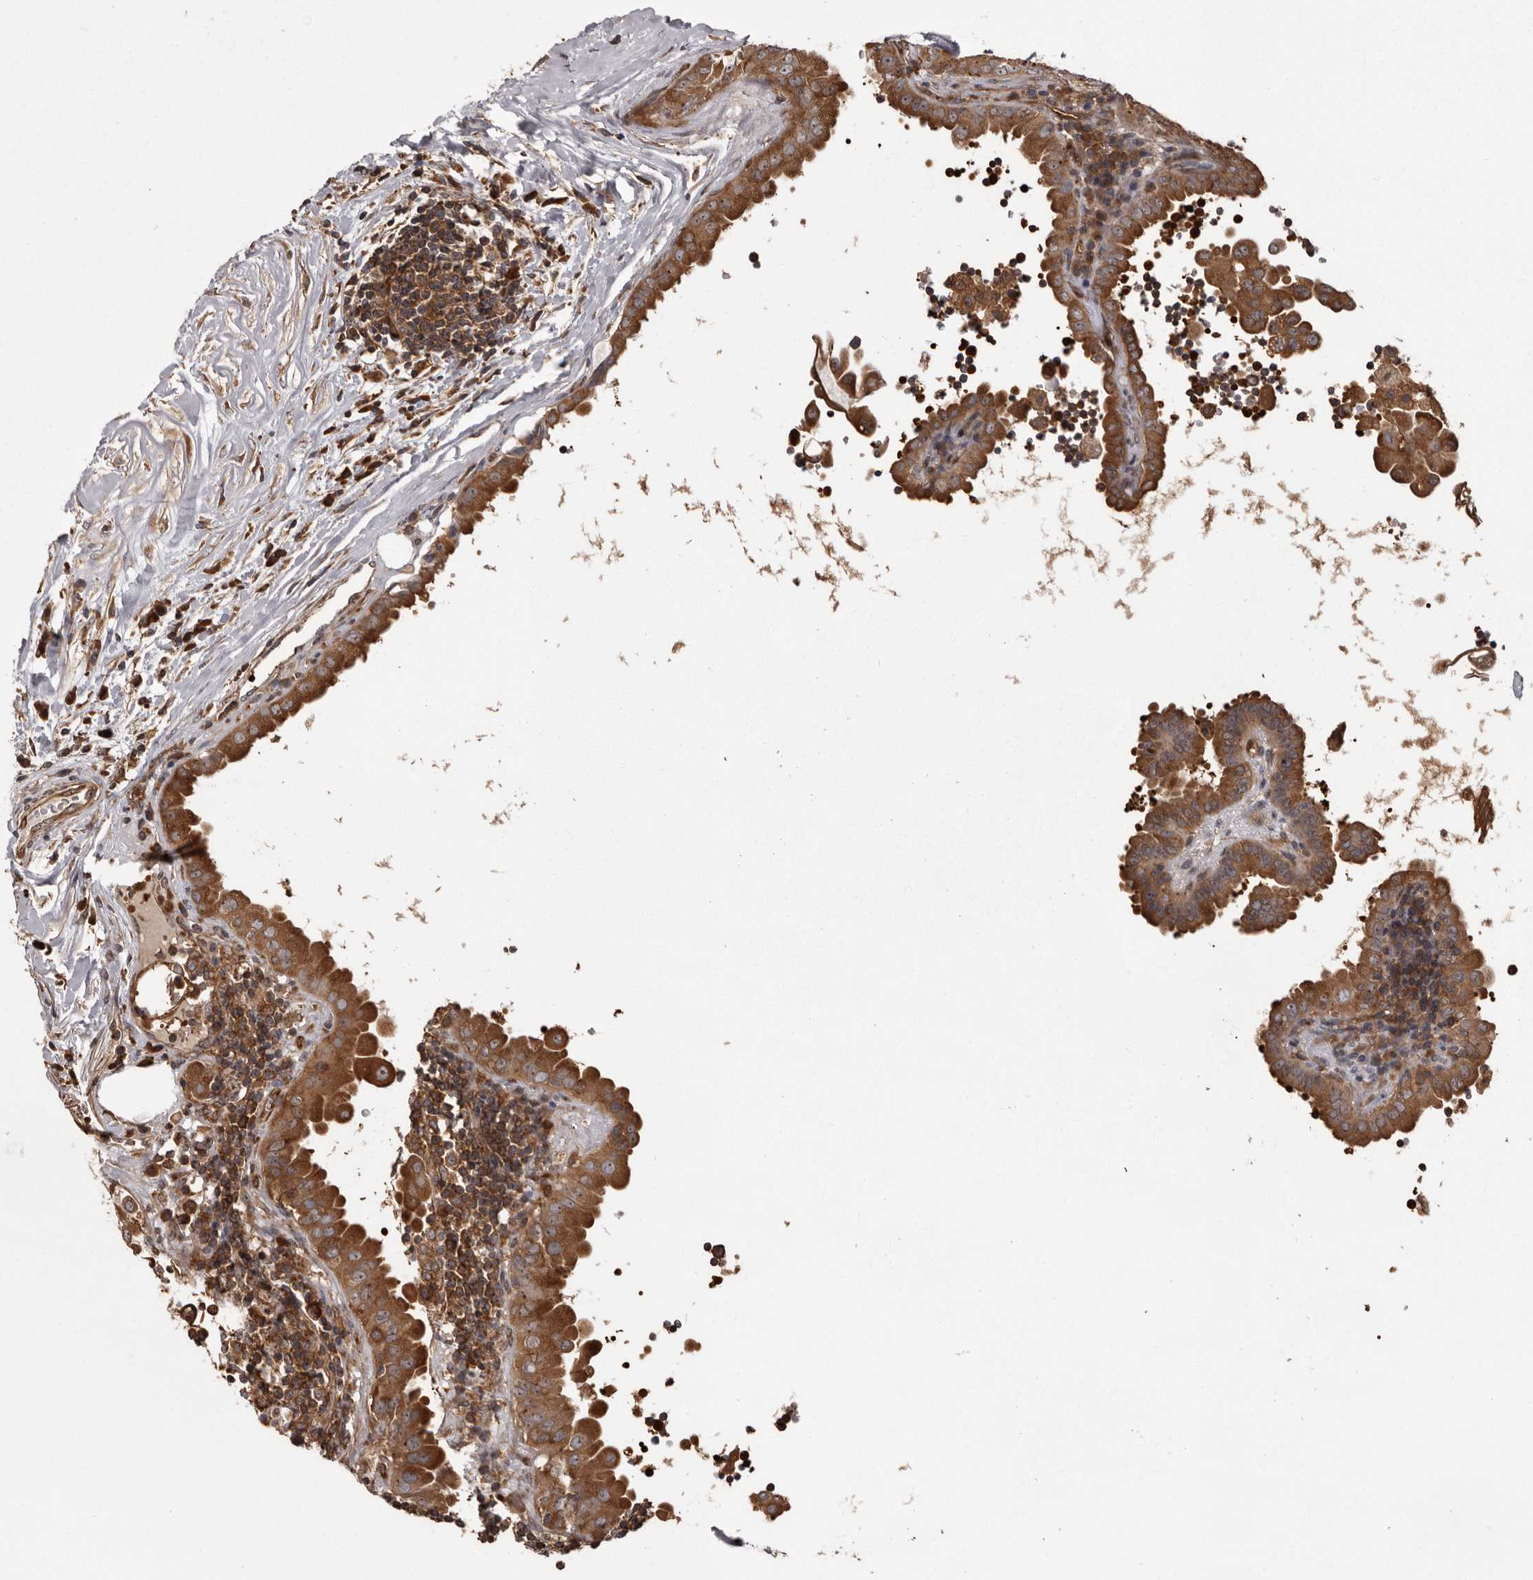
{"staining": {"intensity": "strong", "quantity": ">75%", "location": "cytoplasmic/membranous"}, "tissue": "thyroid cancer", "cell_type": "Tumor cells", "image_type": "cancer", "snomed": [{"axis": "morphology", "description": "Papillary adenocarcinoma, NOS"}, {"axis": "topography", "description": "Thyroid gland"}], "caption": "Protein staining demonstrates strong cytoplasmic/membranous positivity in approximately >75% of tumor cells in thyroid cancer.", "gene": "DARS1", "patient": {"sex": "male", "age": 33}}